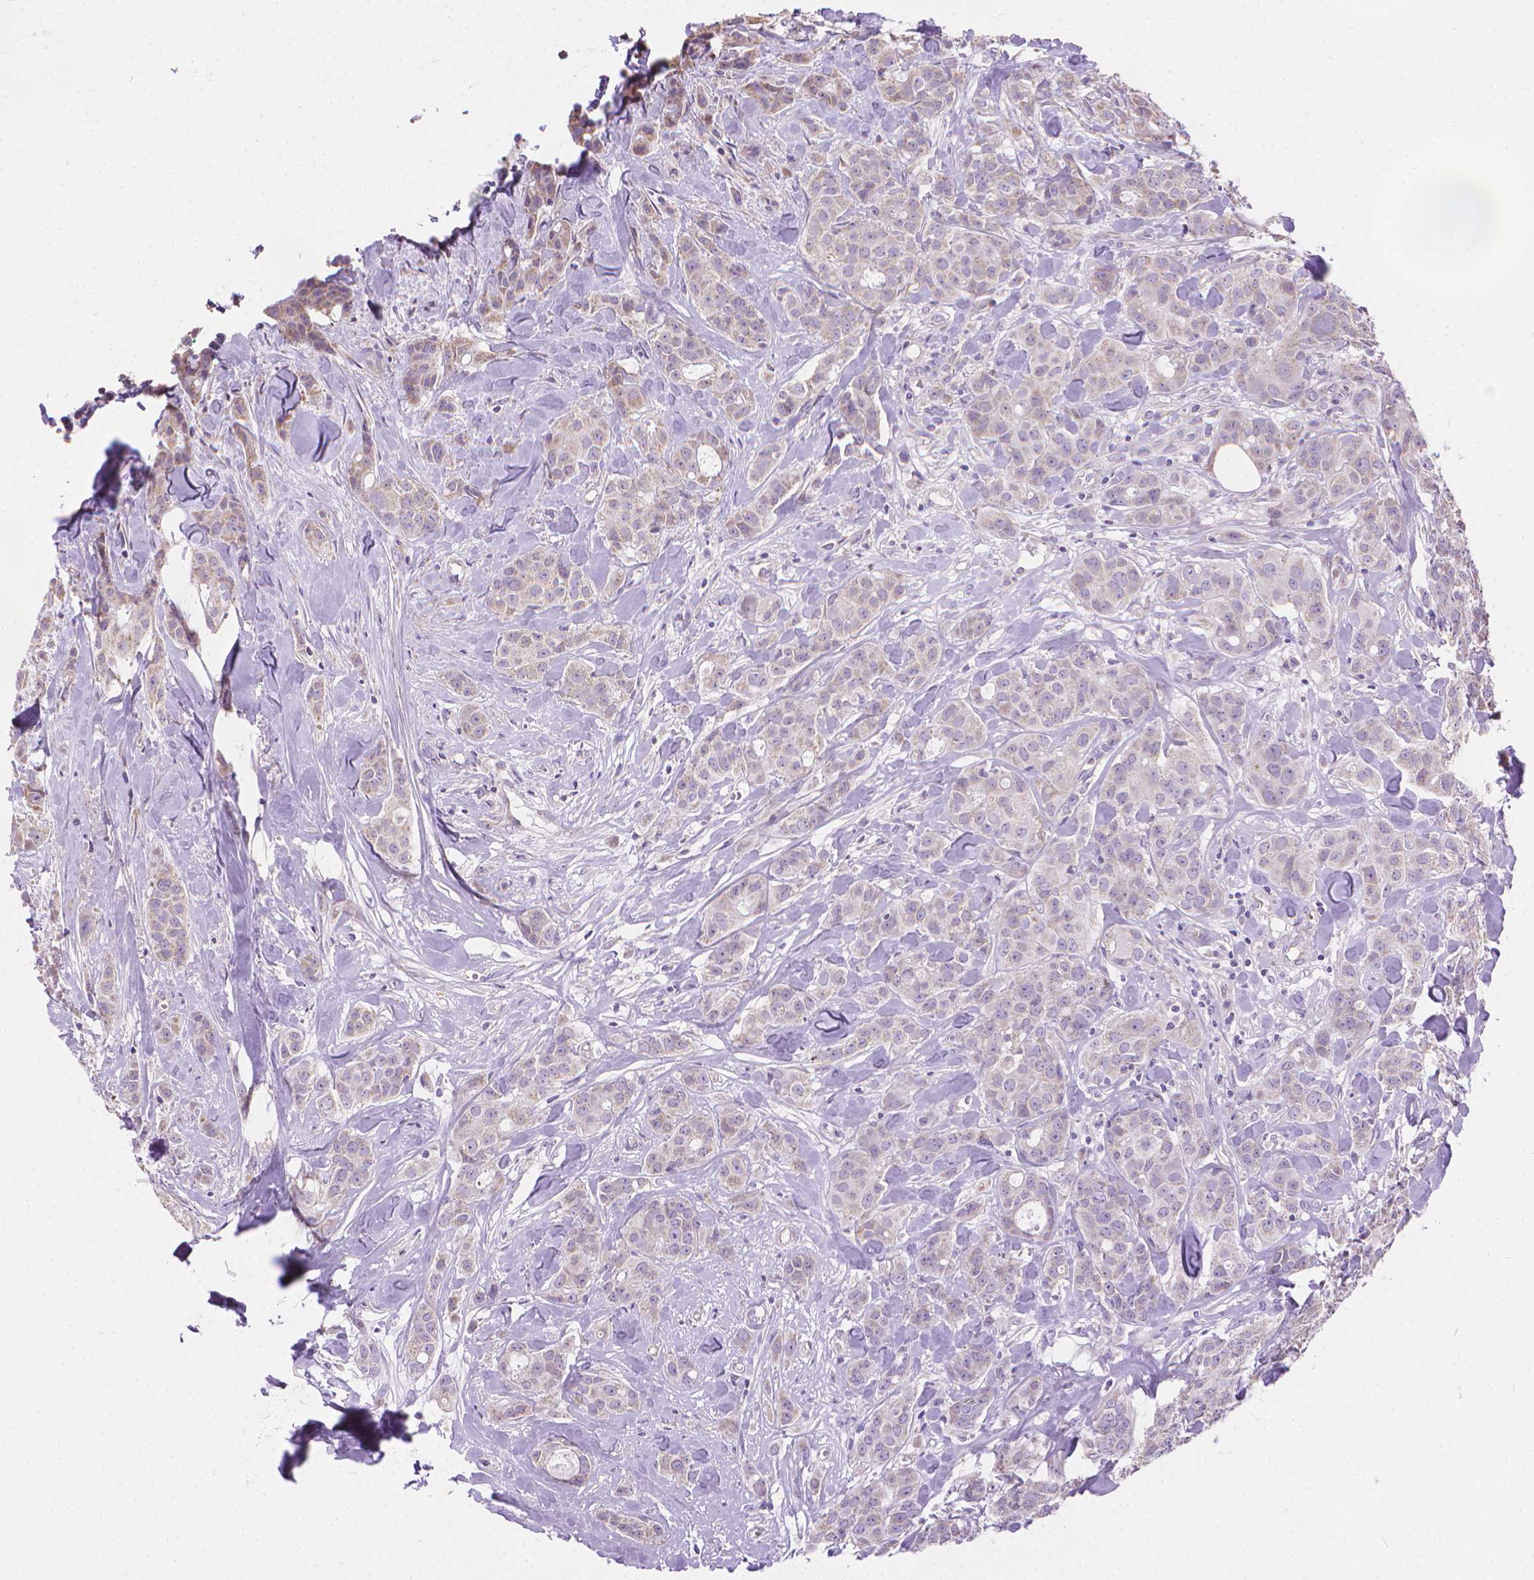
{"staining": {"intensity": "weak", "quantity": "<25%", "location": "cytoplasmic/membranous"}, "tissue": "breast cancer", "cell_type": "Tumor cells", "image_type": "cancer", "snomed": [{"axis": "morphology", "description": "Duct carcinoma"}, {"axis": "topography", "description": "Breast"}], "caption": "The photomicrograph exhibits no significant expression in tumor cells of breast cancer (infiltrating ductal carcinoma).", "gene": "SYN1", "patient": {"sex": "female", "age": 43}}